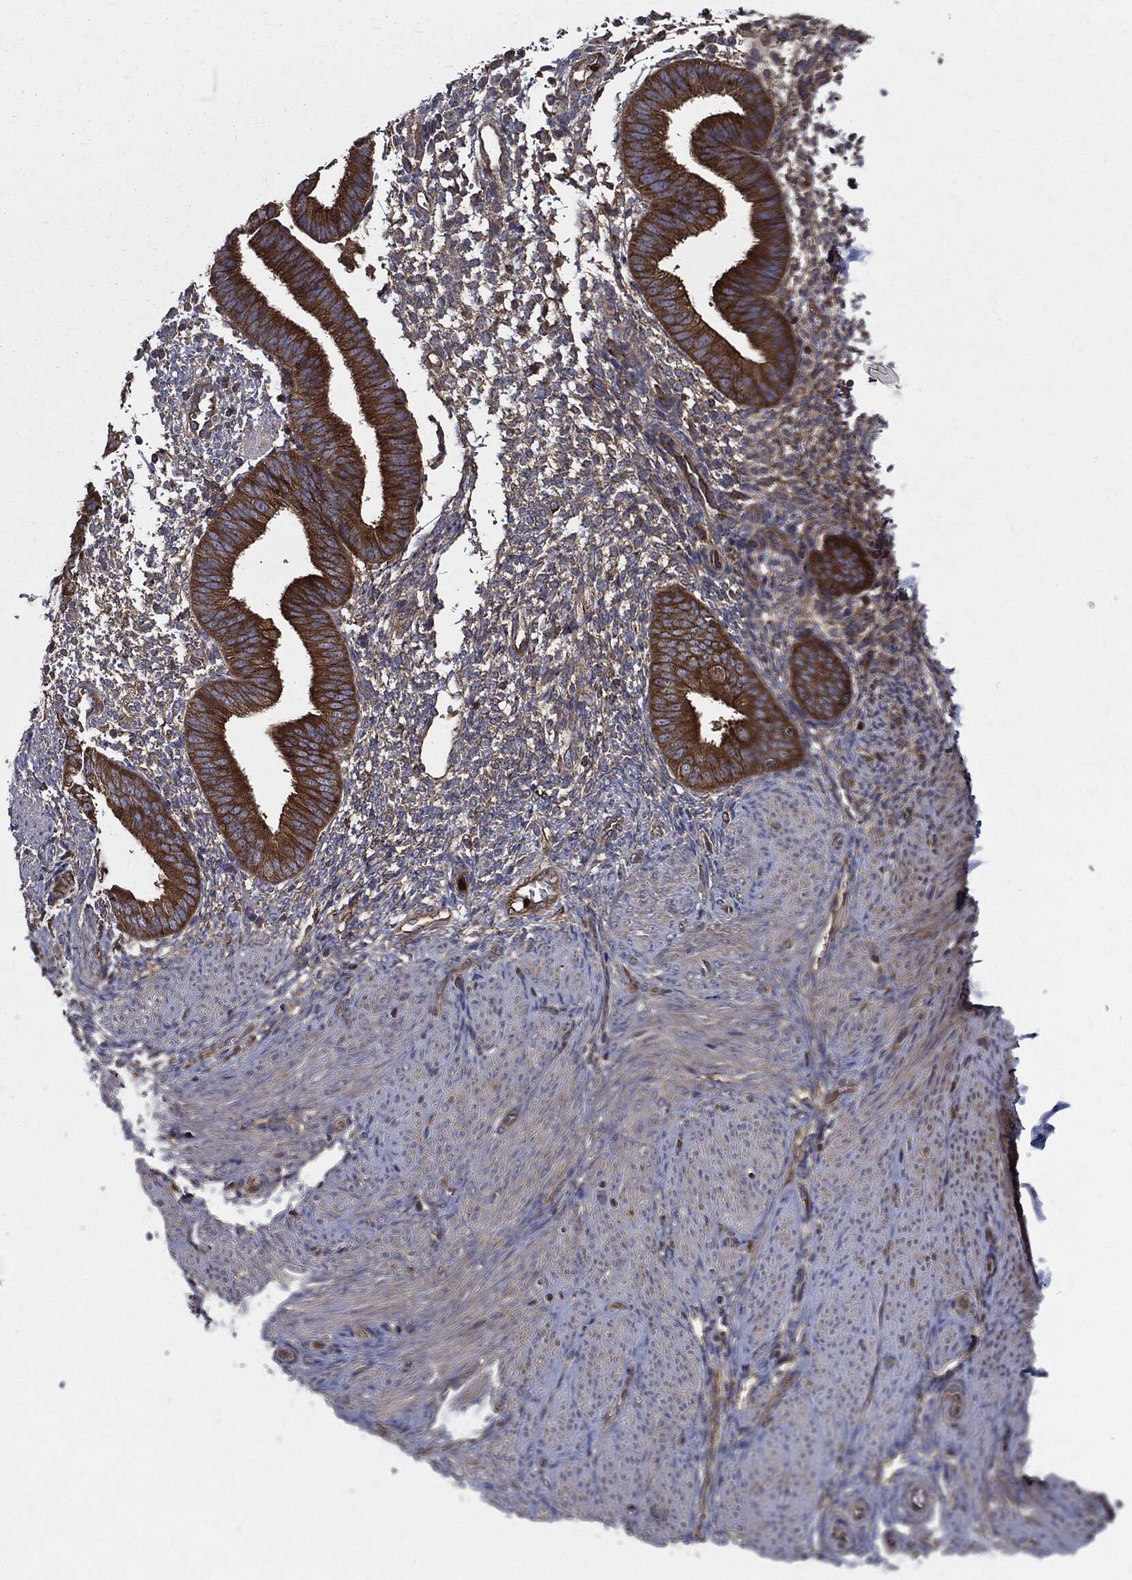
{"staining": {"intensity": "negative", "quantity": "none", "location": "none"}, "tissue": "endometrium", "cell_type": "Cells in endometrial stroma", "image_type": "normal", "snomed": [{"axis": "morphology", "description": "Normal tissue, NOS"}, {"axis": "topography", "description": "Endometrium"}], "caption": "DAB (3,3'-diaminobenzidine) immunohistochemical staining of benign endometrium demonstrates no significant staining in cells in endometrial stroma.", "gene": "PDCD6IP", "patient": {"sex": "female", "age": 47}}